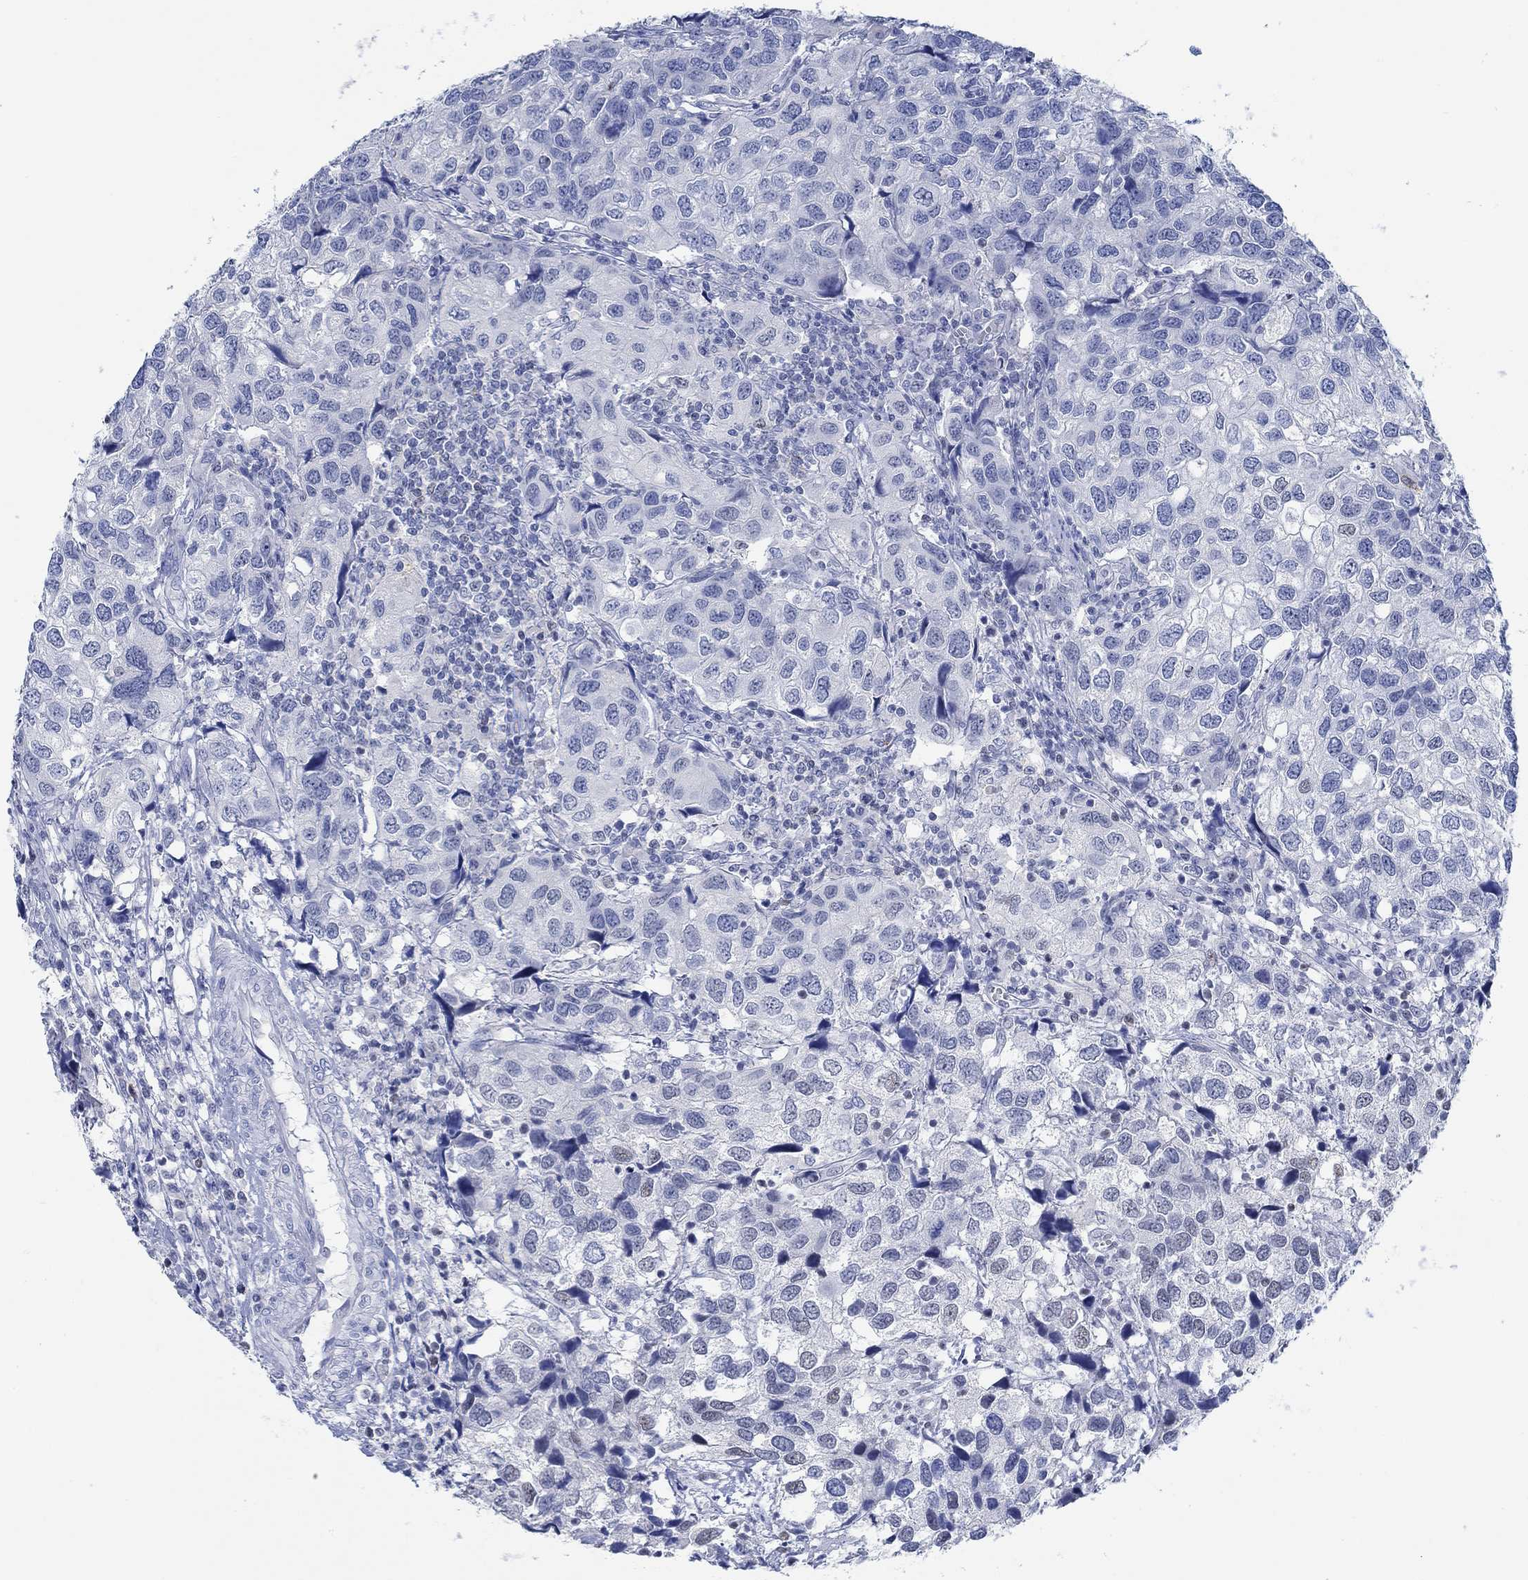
{"staining": {"intensity": "moderate", "quantity": "<25%", "location": "nuclear"}, "tissue": "urothelial cancer", "cell_type": "Tumor cells", "image_type": "cancer", "snomed": [{"axis": "morphology", "description": "Urothelial carcinoma, High grade"}, {"axis": "topography", "description": "Urinary bladder"}], "caption": "Urothelial cancer stained with a brown dye exhibits moderate nuclear positive staining in about <25% of tumor cells.", "gene": "PPP1R17", "patient": {"sex": "male", "age": 79}}